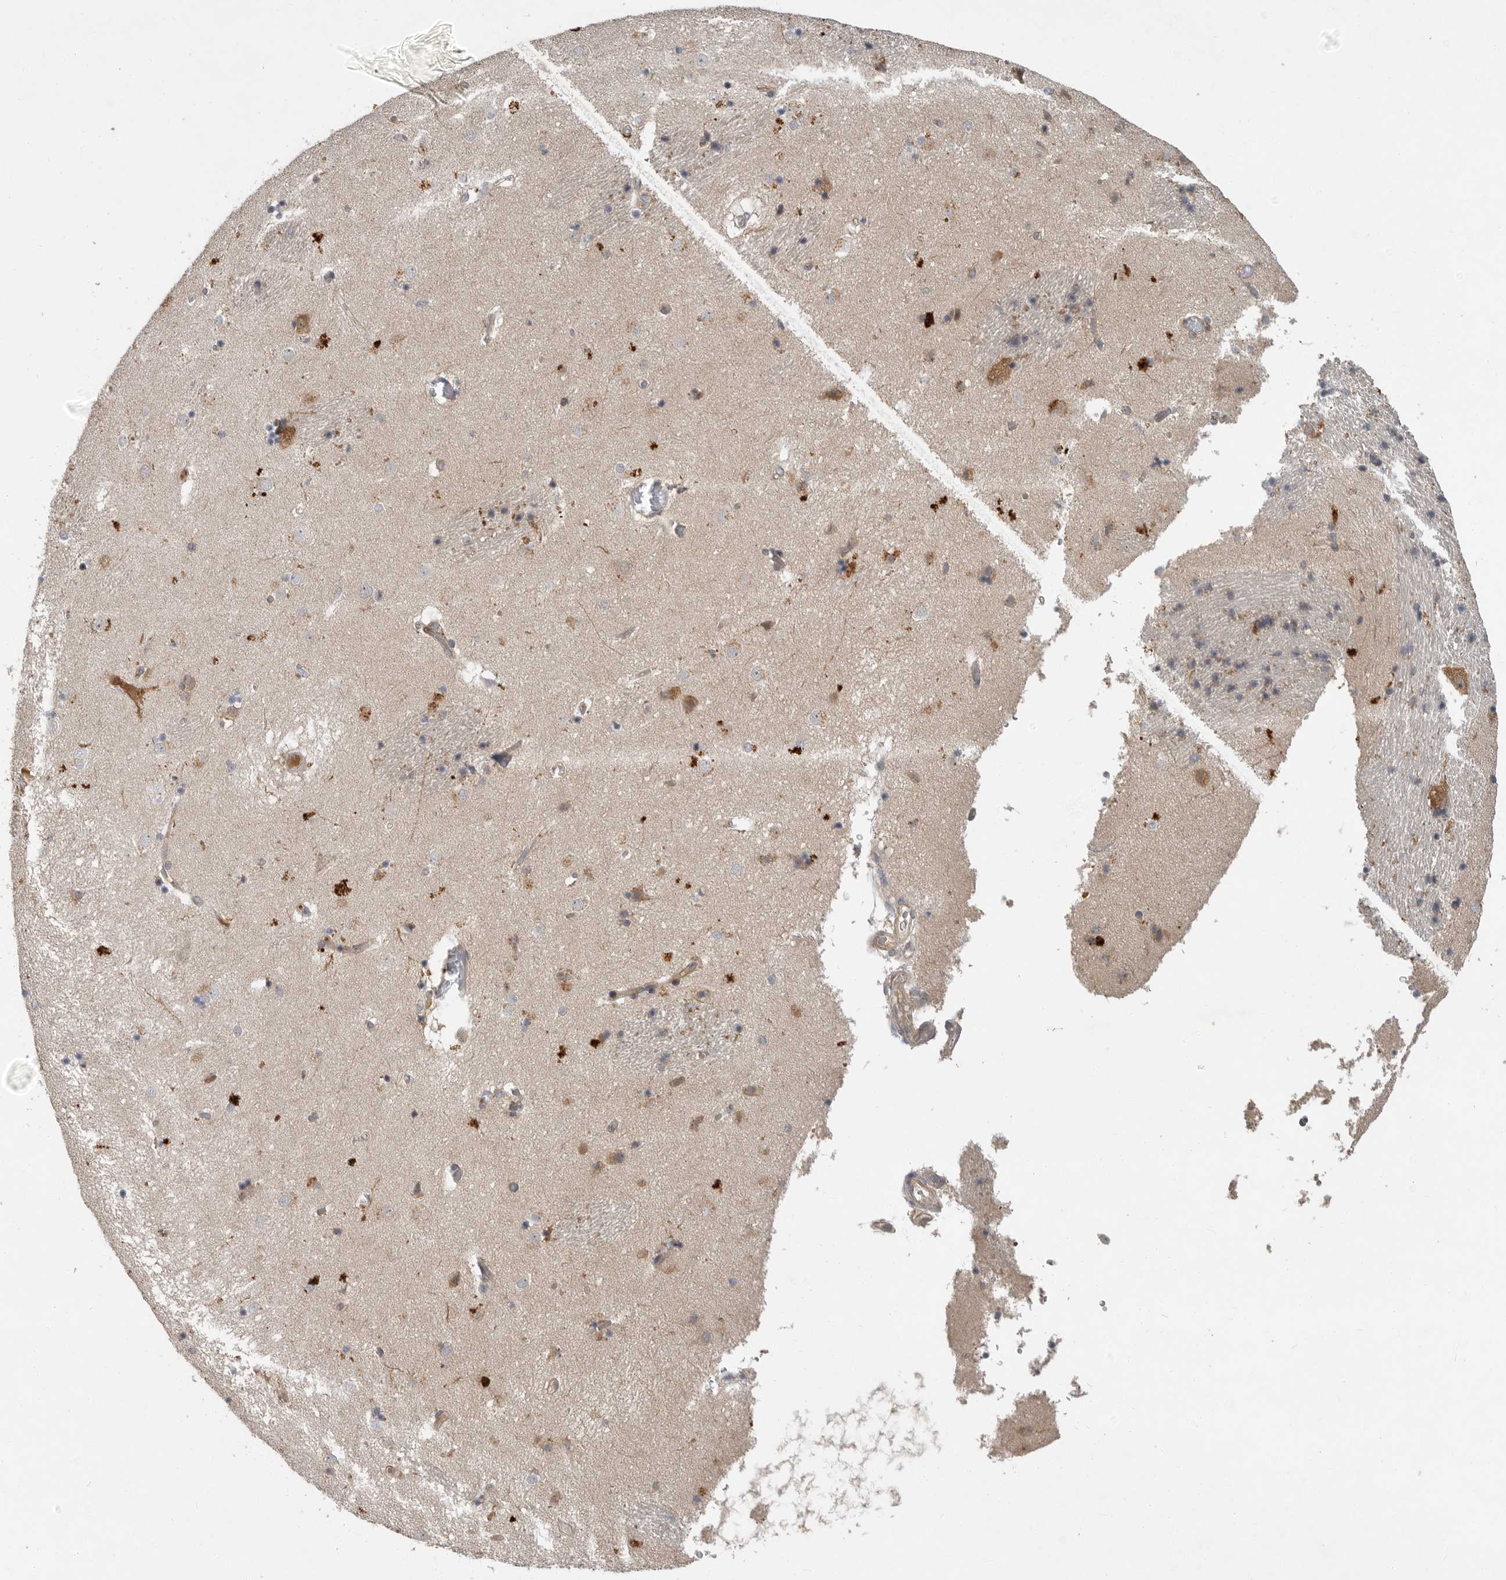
{"staining": {"intensity": "moderate", "quantity": "25%-75%", "location": "cytoplasmic/membranous"}, "tissue": "caudate", "cell_type": "Glial cells", "image_type": "normal", "snomed": [{"axis": "morphology", "description": "Normal tissue, NOS"}, {"axis": "topography", "description": "Lateral ventricle wall"}], "caption": "An immunohistochemistry (IHC) photomicrograph of benign tissue is shown. Protein staining in brown highlights moderate cytoplasmic/membranous positivity in caudate within glial cells.", "gene": "OSBPL9", "patient": {"sex": "male", "age": 70}}